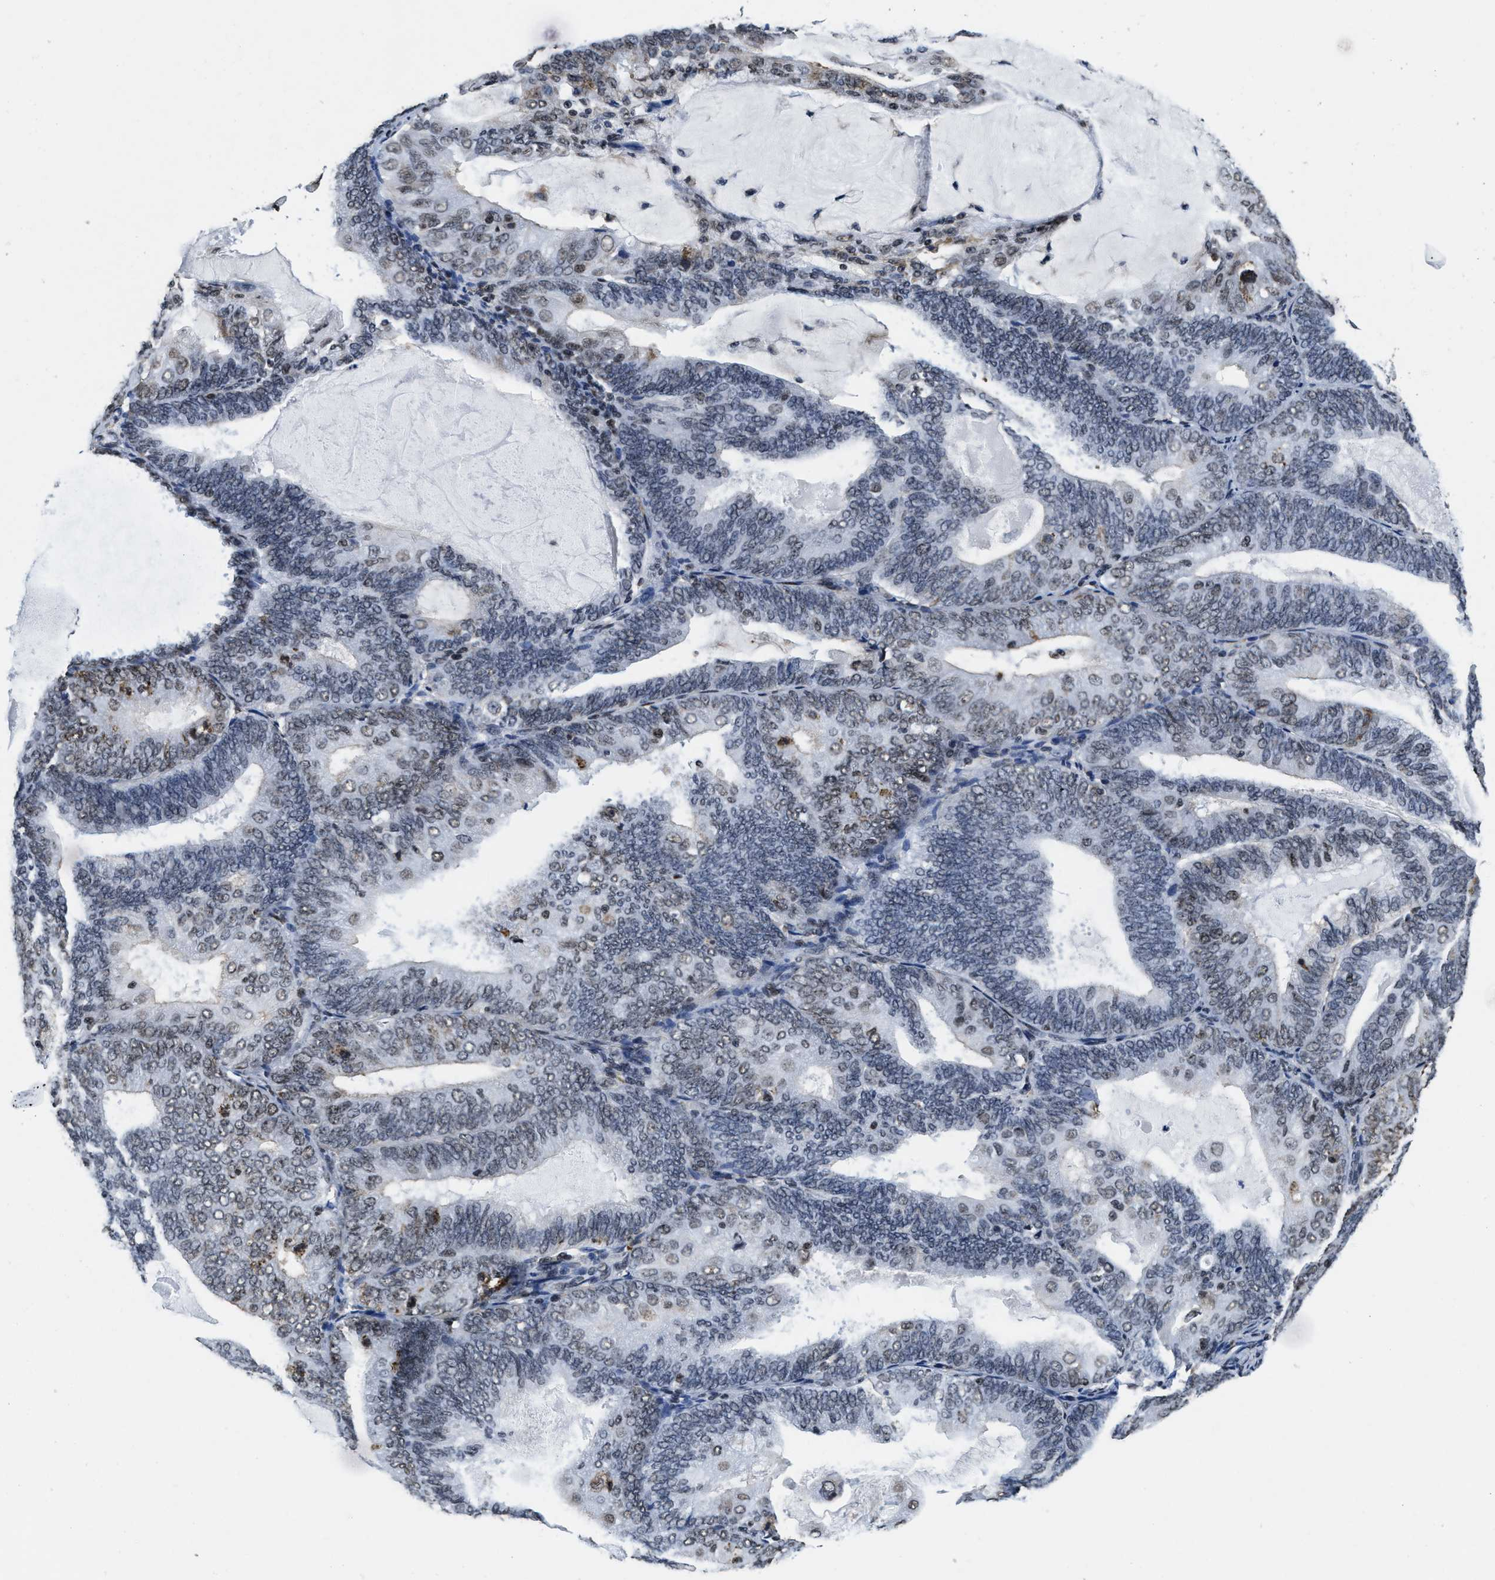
{"staining": {"intensity": "weak", "quantity": "<25%", "location": "cytoplasmic/membranous,nuclear"}, "tissue": "endometrial cancer", "cell_type": "Tumor cells", "image_type": "cancer", "snomed": [{"axis": "morphology", "description": "Adenocarcinoma, NOS"}, {"axis": "topography", "description": "Endometrium"}], "caption": "Endometrial adenocarcinoma was stained to show a protein in brown. There is no significant expression in tumor cells.", "gene": "SUPT16H", "patient": {"sex": "female", "age": 81}}